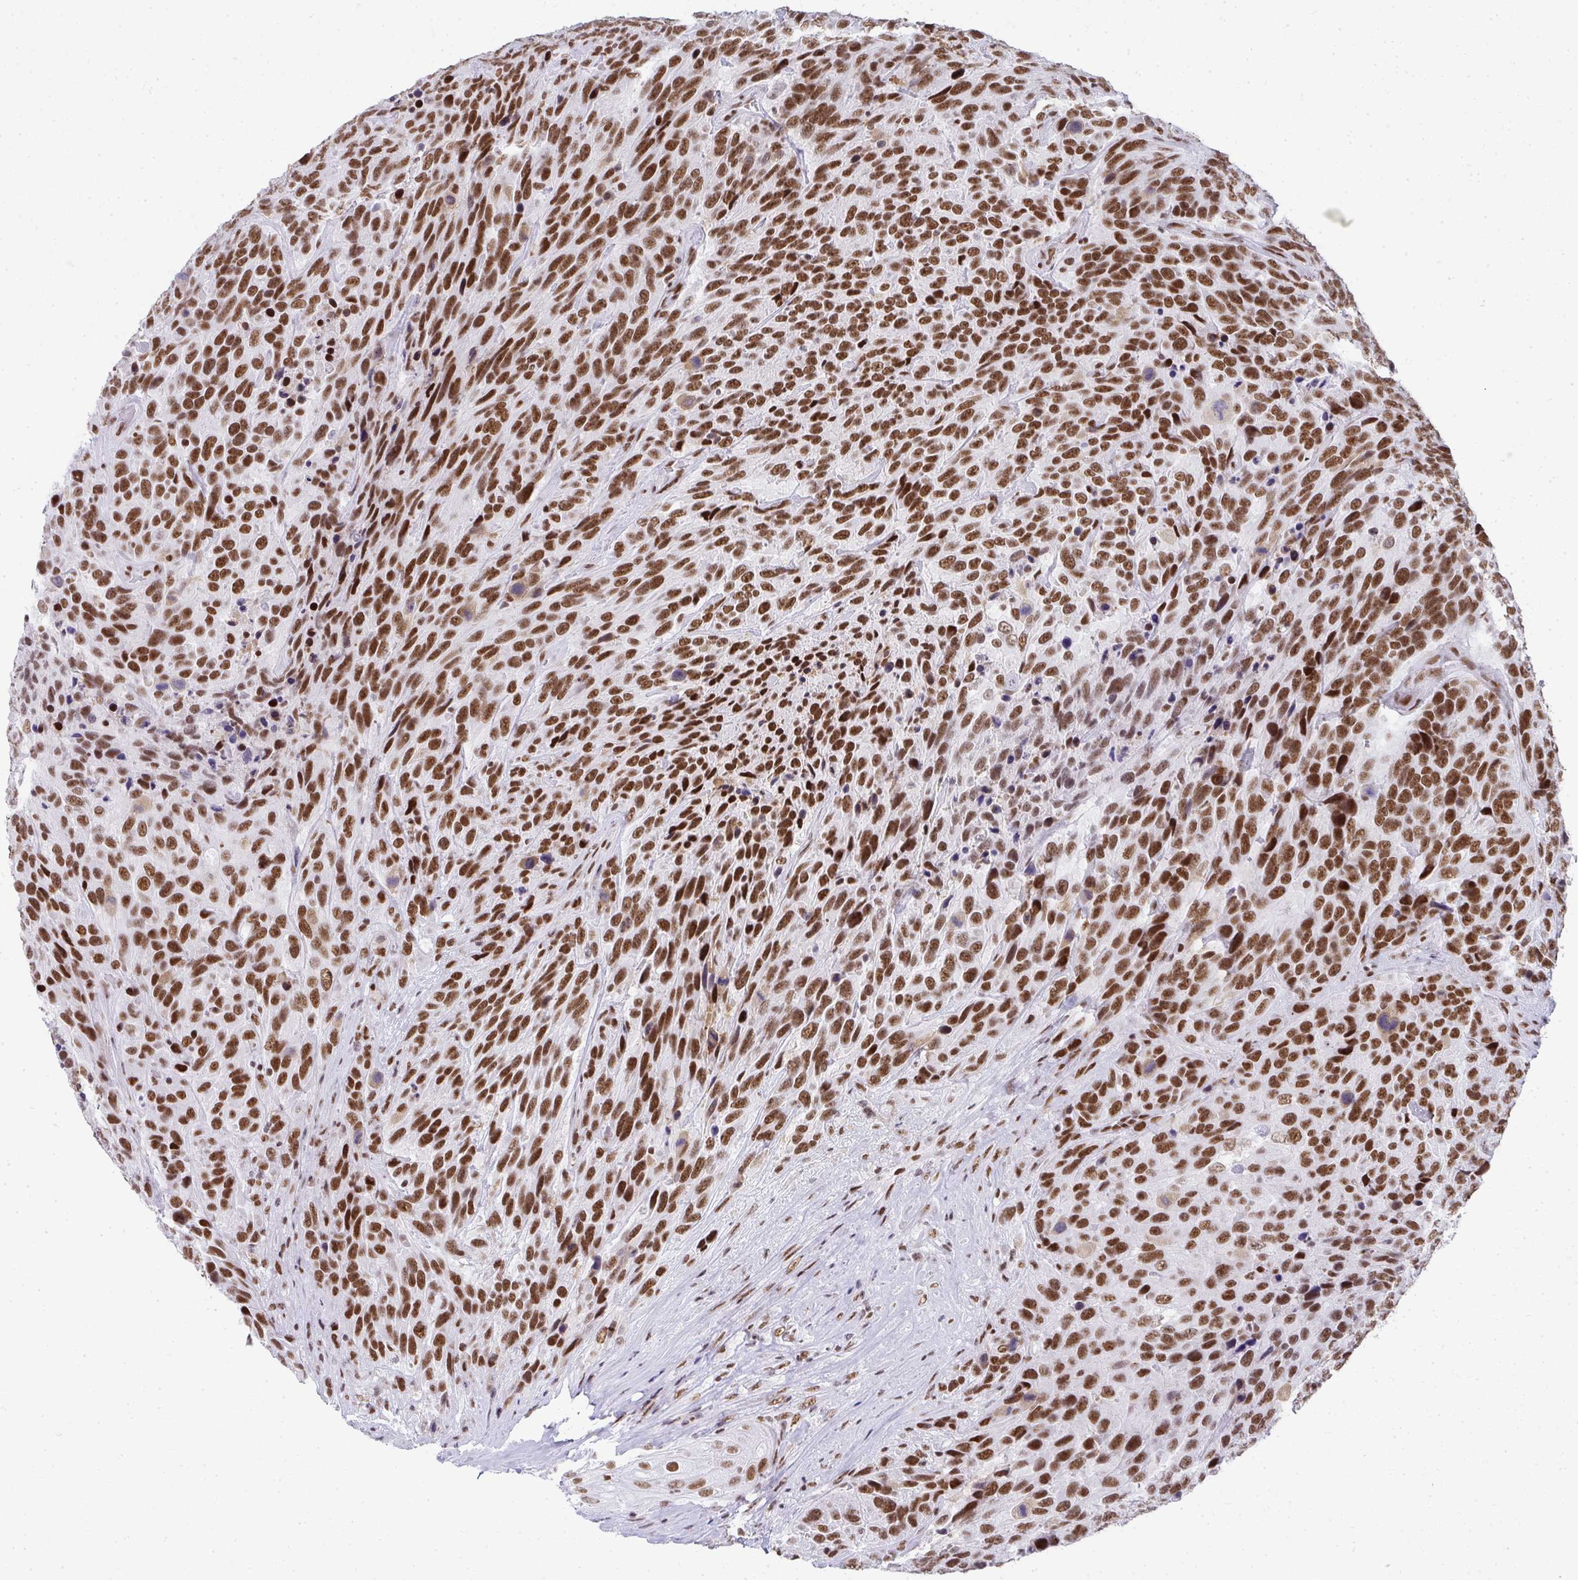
{"staining": {"intensity": "strong", "quantity": ">75%", "location": "nuclear"}, "tissue": "urothelial cancer", "cell_type": "Tumor cells", "image_type": "cancer", "snomed": [{"axis": "morphology", "description": "Urothelial carcinoma, High grade"}, {"axis": "topography", "description": "Urinary bladder"}], "caption": "Immunohistochemistry (IHC) (DAB (3,3'-diaminobenzidine)) staining of human urothelial cancer displays strong nuclear protein positivity in about >75% of tumor cells. (Brightfield microscopy of DAB IHC at high magnification).", "gene": "CREBBP", "patient": {"sex": "female", "age": 70}}